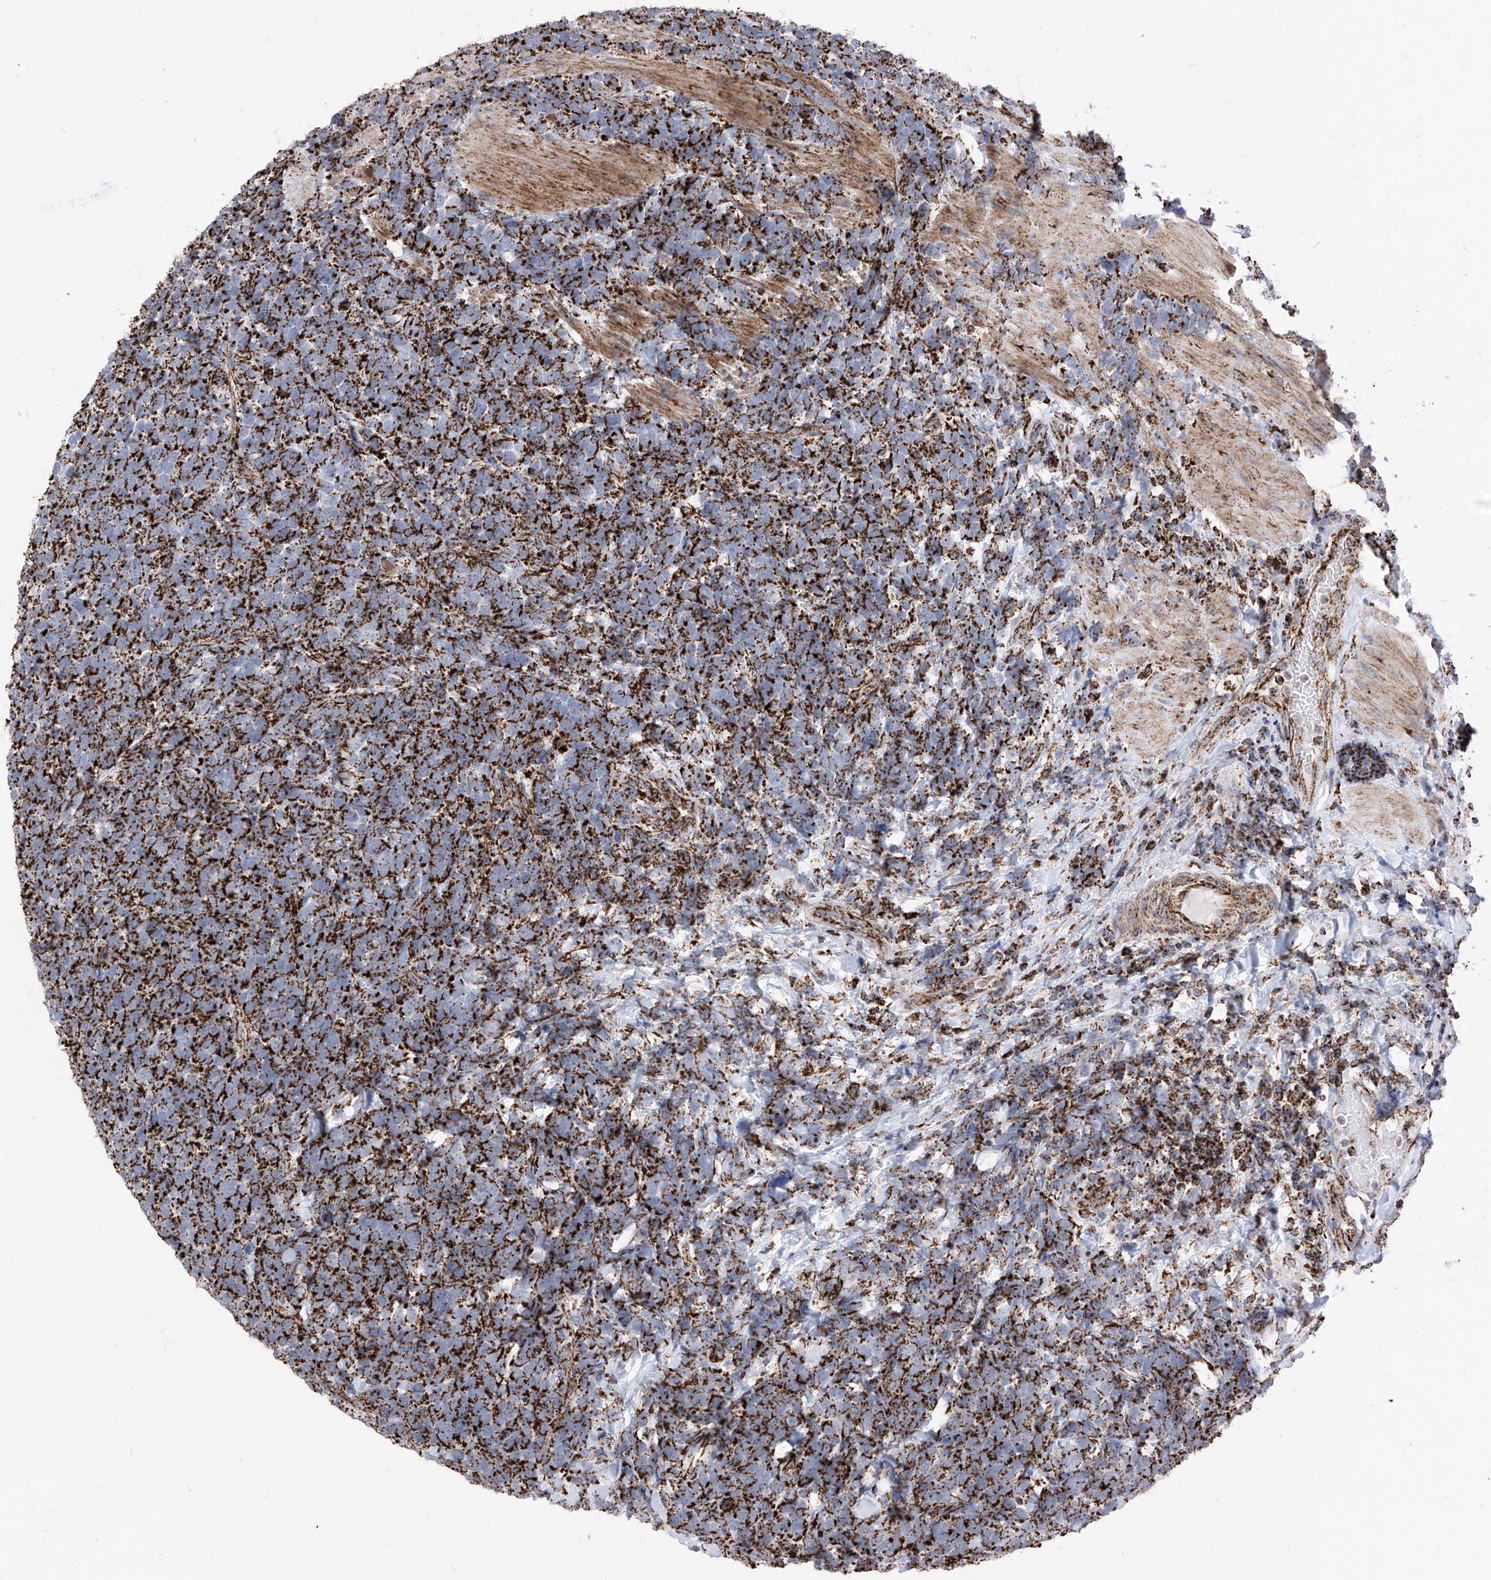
{"staining": {"intensity": "strong", "quantity": ">75%", "location": "cytoplasmic/membranous"}, "tissue": "urothelial cancer", "cell_type": "Tumor cells", "image_type": "cancer", "snomed": [{"axis": "morphology", "description": "Urothelial carcinoma, High grade"}, {"axis": "topography", "description": "Urinary bladder"}], "caption": "Human urothelial cancer stained for a protein (brown) demonstrates strong cytoplasmic/membranous positive expression in about >75% of tumor cells.", "gene": "COX5B", "patient": {"sex": "female", "age": 82}}